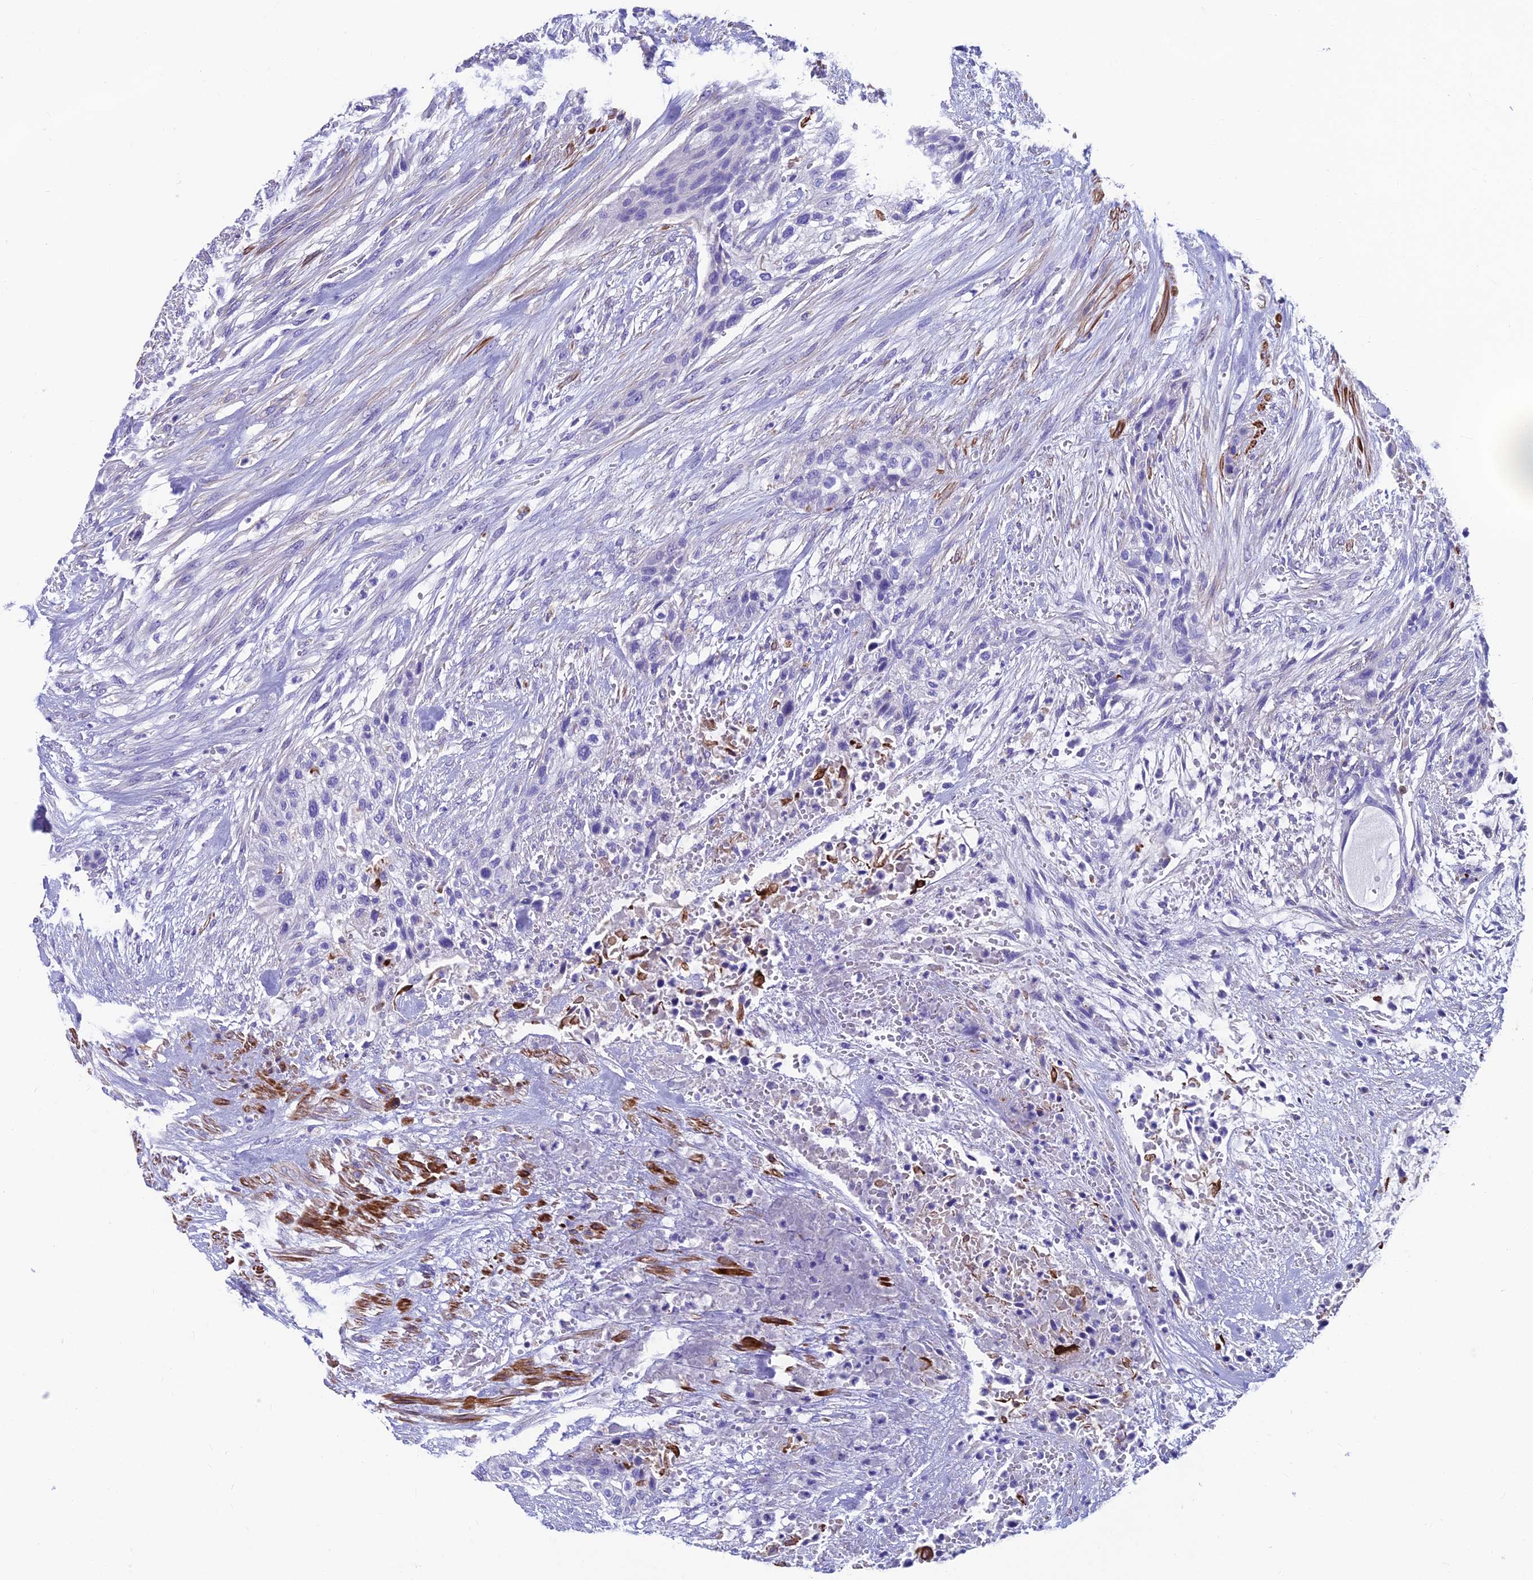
{"staining": {"intensity": "negative", "quantity": "none", "location": "none"}, "tissue": "urothelial cancer", "cell_type": "Tumor cells", "image_type": "cancer", "snomed": [{"axis": "morphology", "description": "Urothelial carcinoma, High grade"}, {"axis": "topography", "description": "Urinary bladder"}], "caption": "Immunohistochemical staining of urothelial cancer exhibits no significant staining in tumor cells. Brightfield microscopy of IHC stained with DAB (brown) and hematoxylin (blue), captured at high magnification.", "gene": "GNG11", "patient": {"sex": "male", "age": 35}}